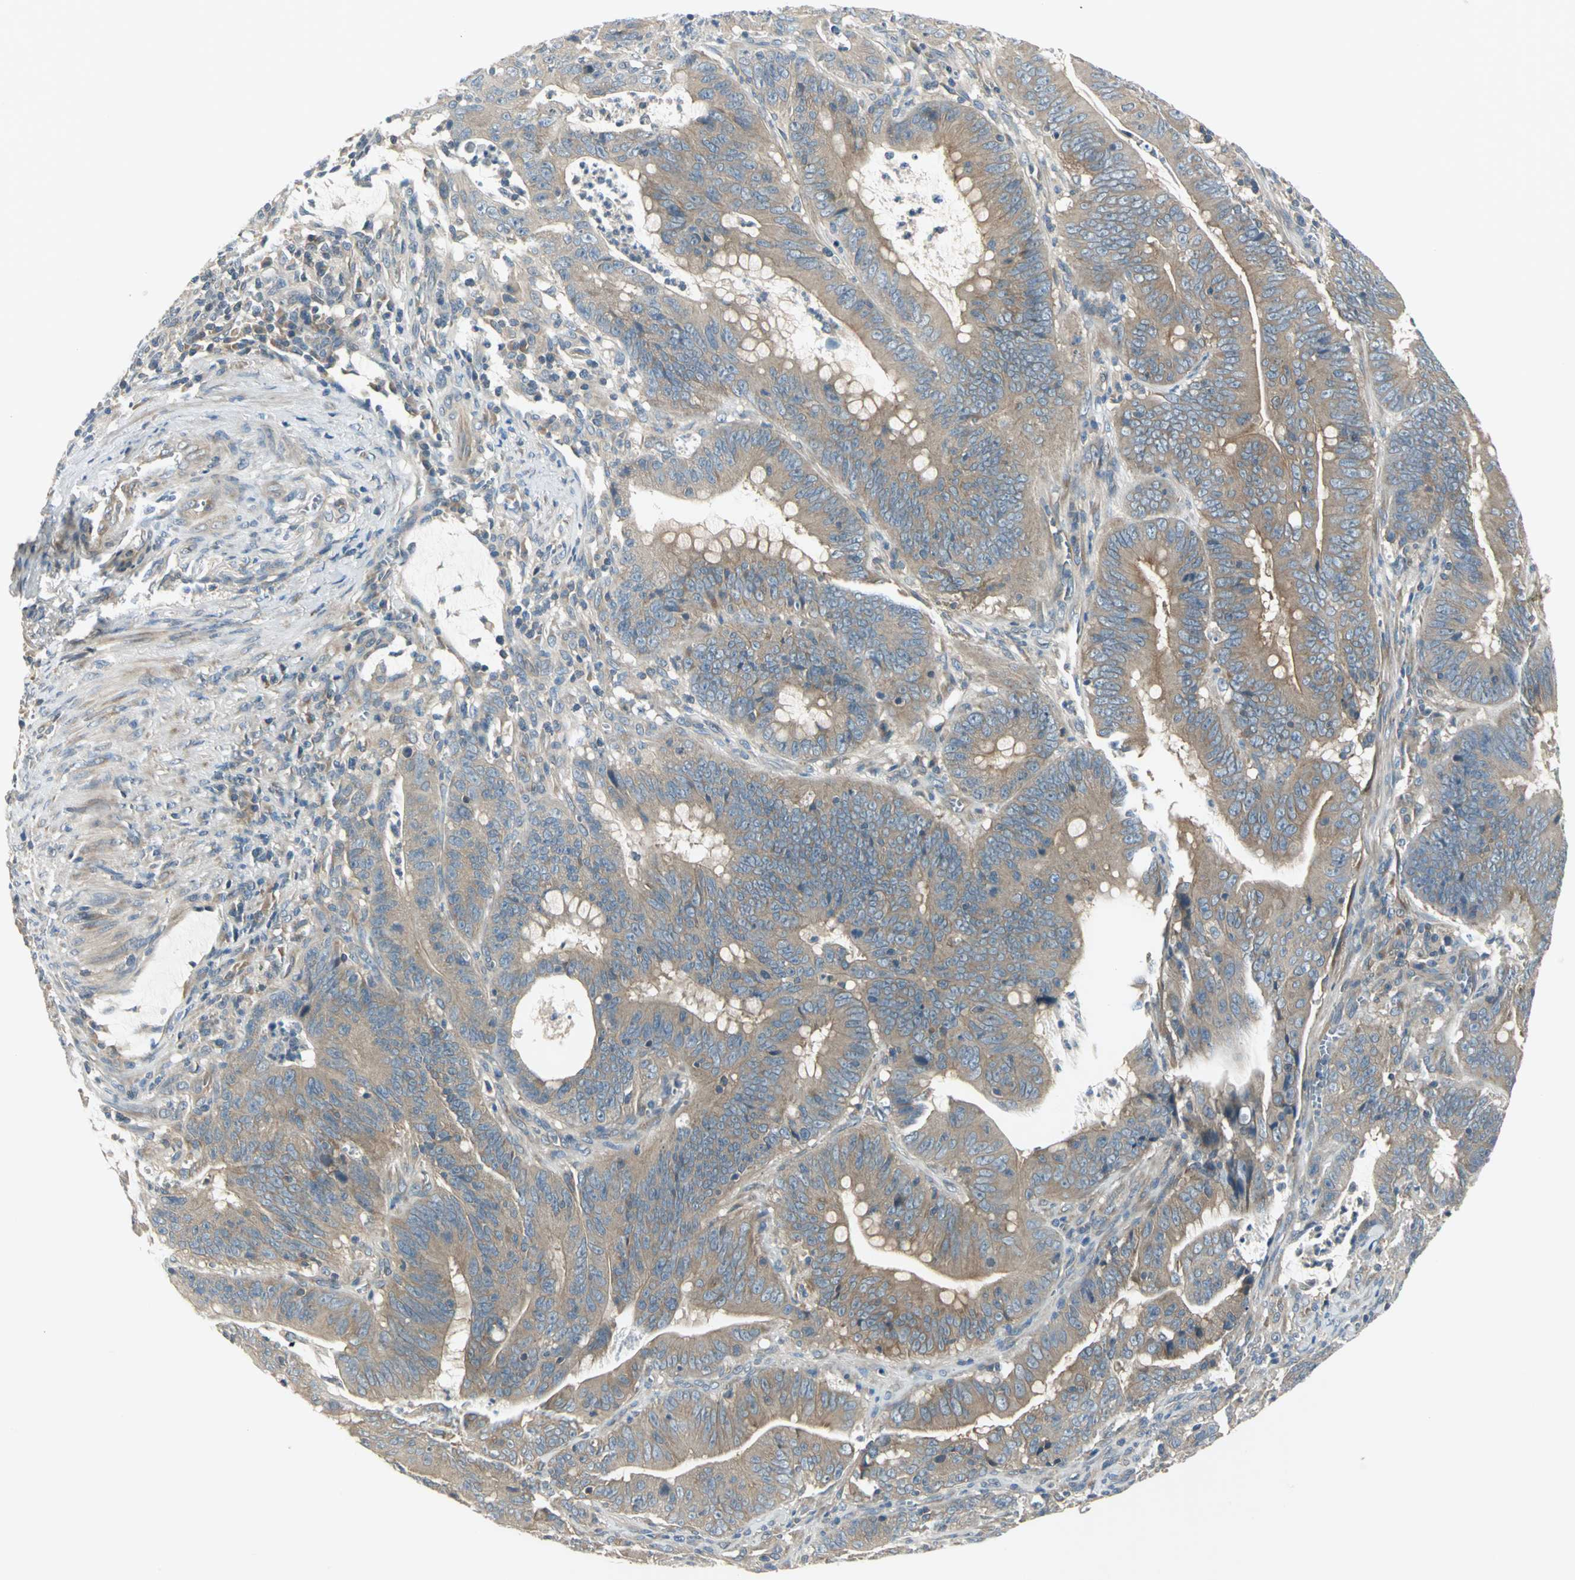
{"staining": {"intensity": "moderate", "quantity": ">75%", "location": "cytoplasmic/membranous"}, "tissue": "colorectal cancer", "cell_type": "Tumor cells", "image_type": "cancer", "snomed": [{"axis": "morphology", "description": "Adenocarcinoma, NOS"}, {"axis": "topography", "description": "Colon"}], "caption": "DAB (3,3'-diaminobenzidine) immunohistochemical staining of human colorectal adenocarcinoma shows moderate cytoplasmic/membranous protein expression in approximately >75% of tumor cells.", "gene": "PRKAA1", "patient": {"sex": "male", "age": 45}}